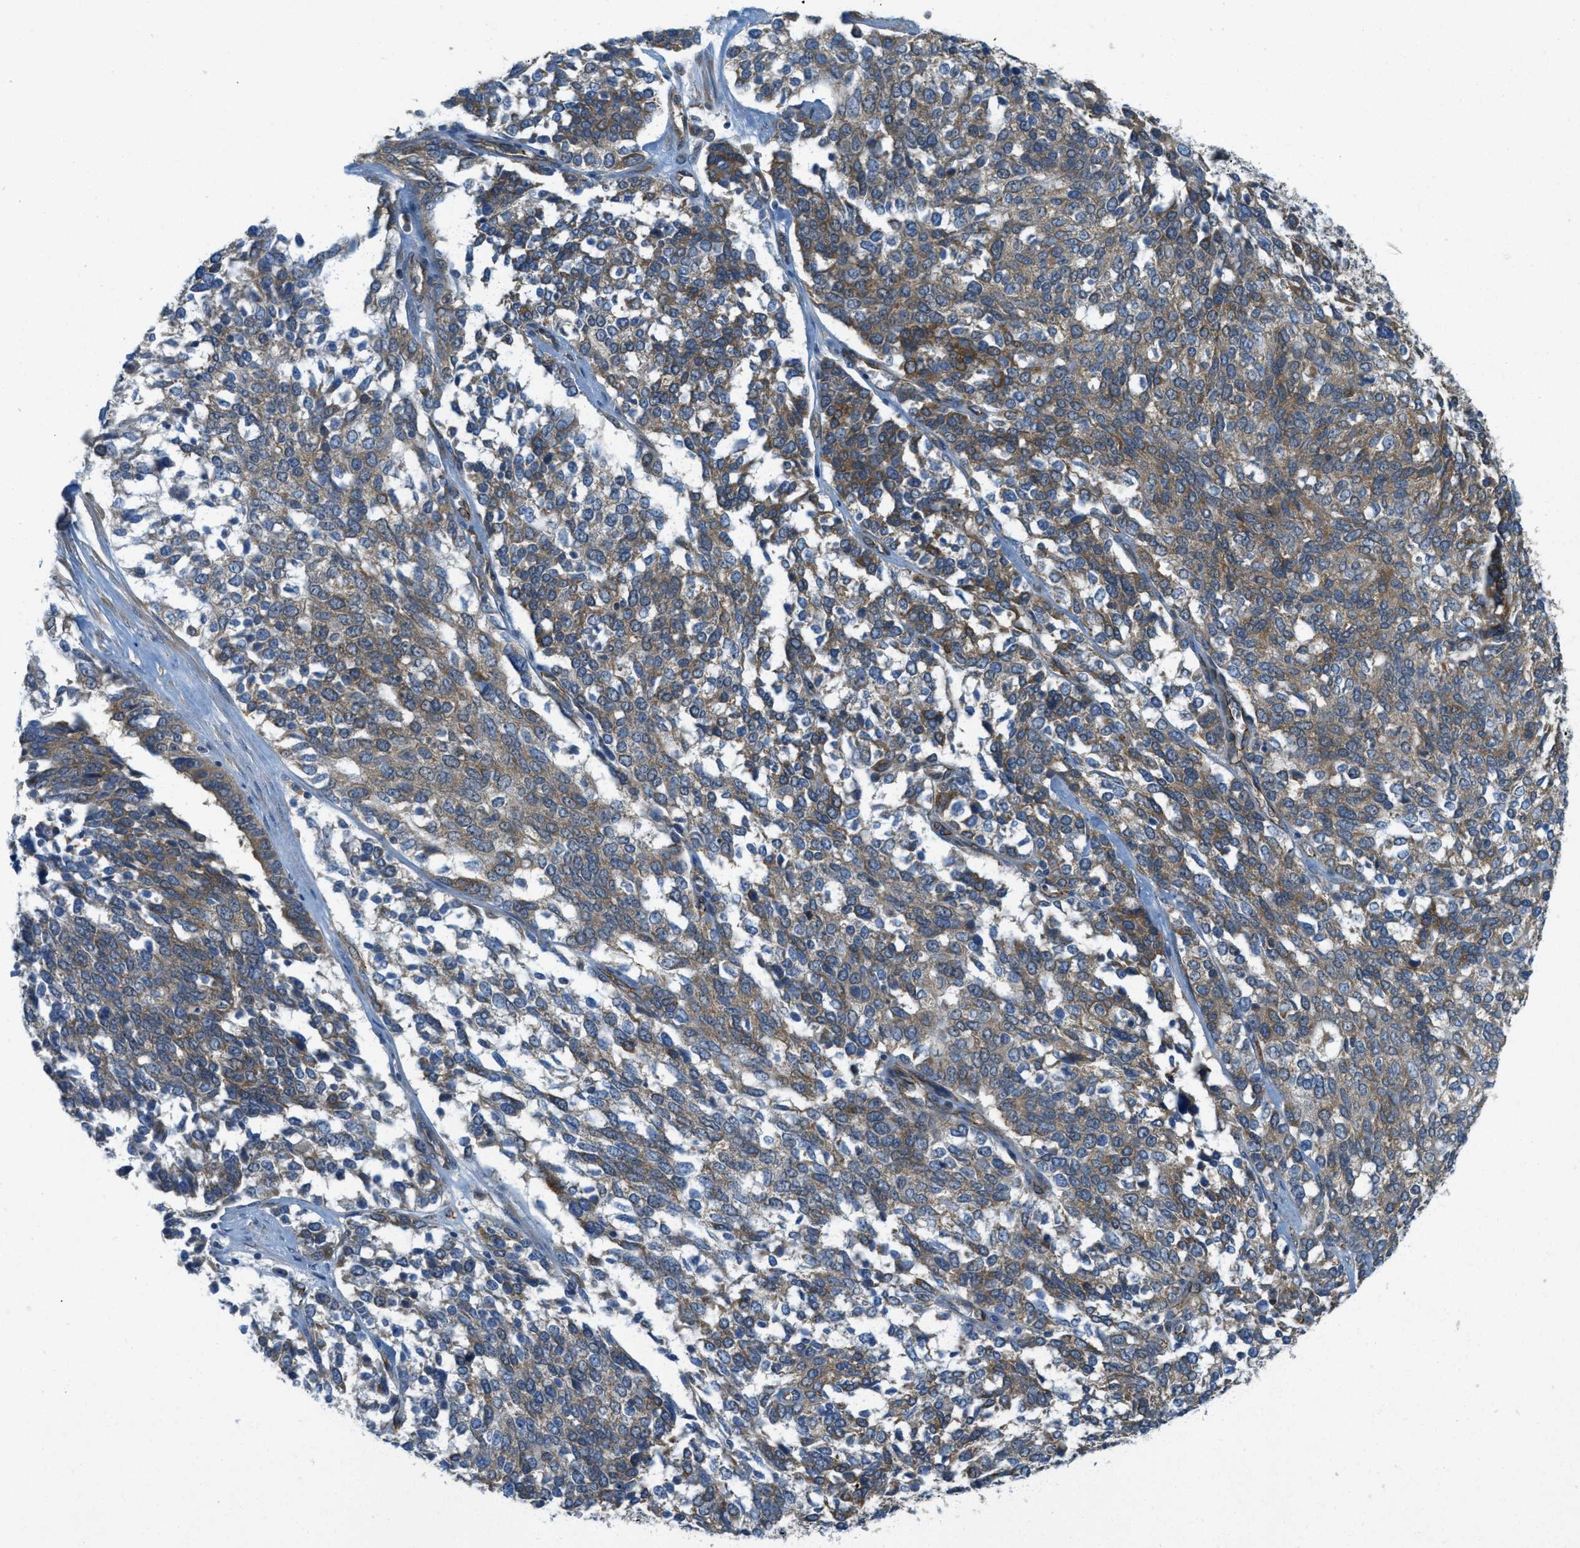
{"staining": {"intensity": "moderate", "quantity": ">75%", "location": "cytoplasmic/membranous"}, "tissue": "ovarian cancer", "cell_type": "Tumor cells", "image_type": "cancer", "snomed": [{"axis": "morphology", "description": "Cystadenocarcinoma, serous, NOS"}, {"axis": "topography", "description": "Ovary"}], "caption": "Protein staining by IHC exhibits moderate cytoplasmic/membranous staining in approximately >75% of tumor cells in serous cystadenocarcinoma (ovarian). Immunohistochemistry stains the protein in brown and the nuclei are stained blue.", "gene": "JCAD", "patient": {"sex": "female", "age": 44}}